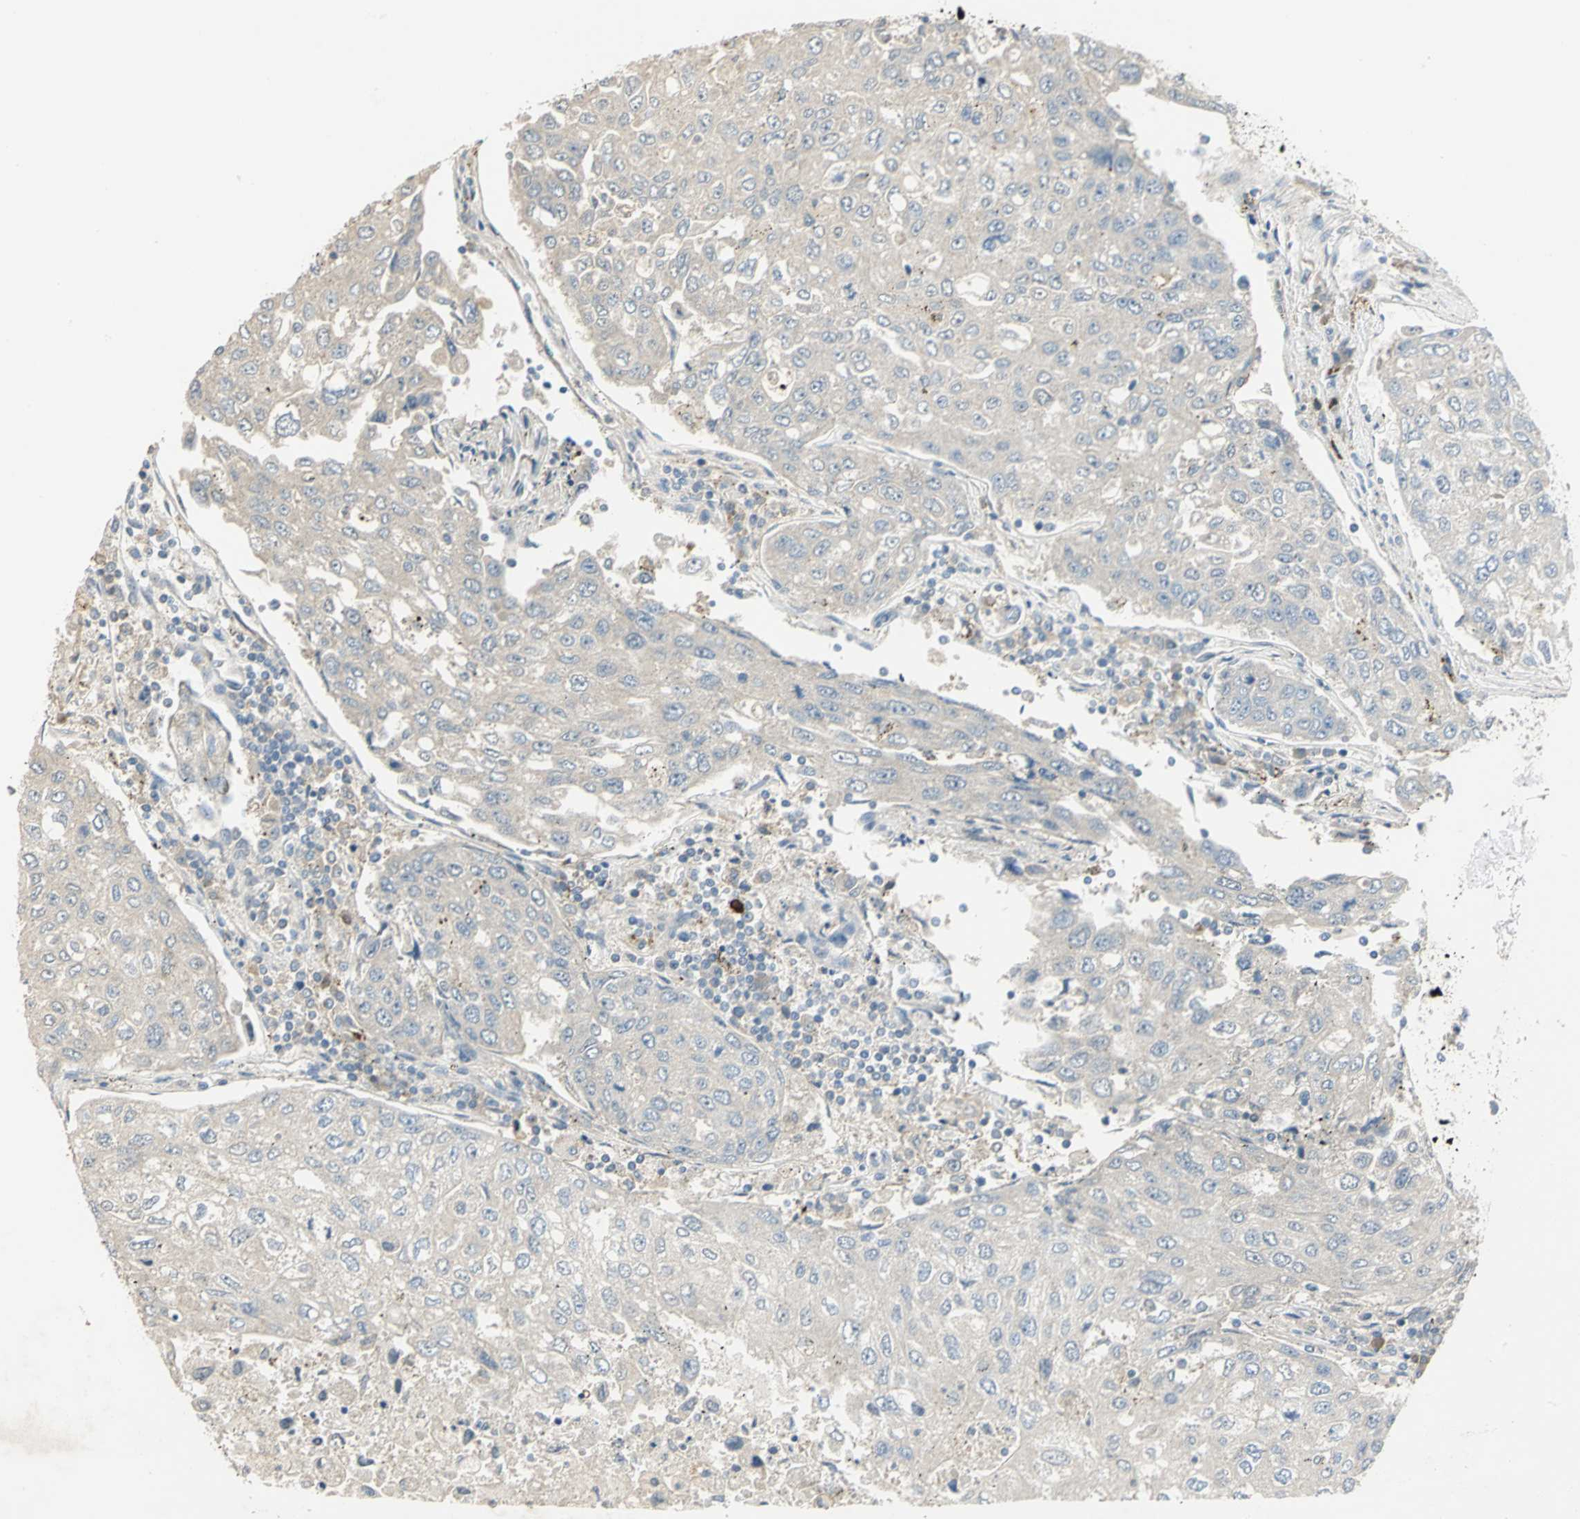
{"staining": {"intensity": "weak", "quantity": "25%-75%", "location": "cytoplasmic/membranous"}, "tissue": "urothelial cancer", "cell_type": "Tumor cells", "image_type": "cancer", "snomed": [{"axis": "morphology", "description": "Urothelial carcinoma, High grade"}, {"axis": "topography", "description": "Lymph node"}, {"axis": "topography", "description": "Urinary bladder"}], "caption": "High-magnification brightfield microscopy of urothelial cancer stained with DAB (3,3'-diaminobenzidine) (brown) and counterstained with hematoxylin (blue). tumor cells exhibit weak cytoplasmic/membranous positivity is appreciated in approximately25%-75% of cells.", "gene": "PROC", "patient": {"sex": "male", "age": 51}}